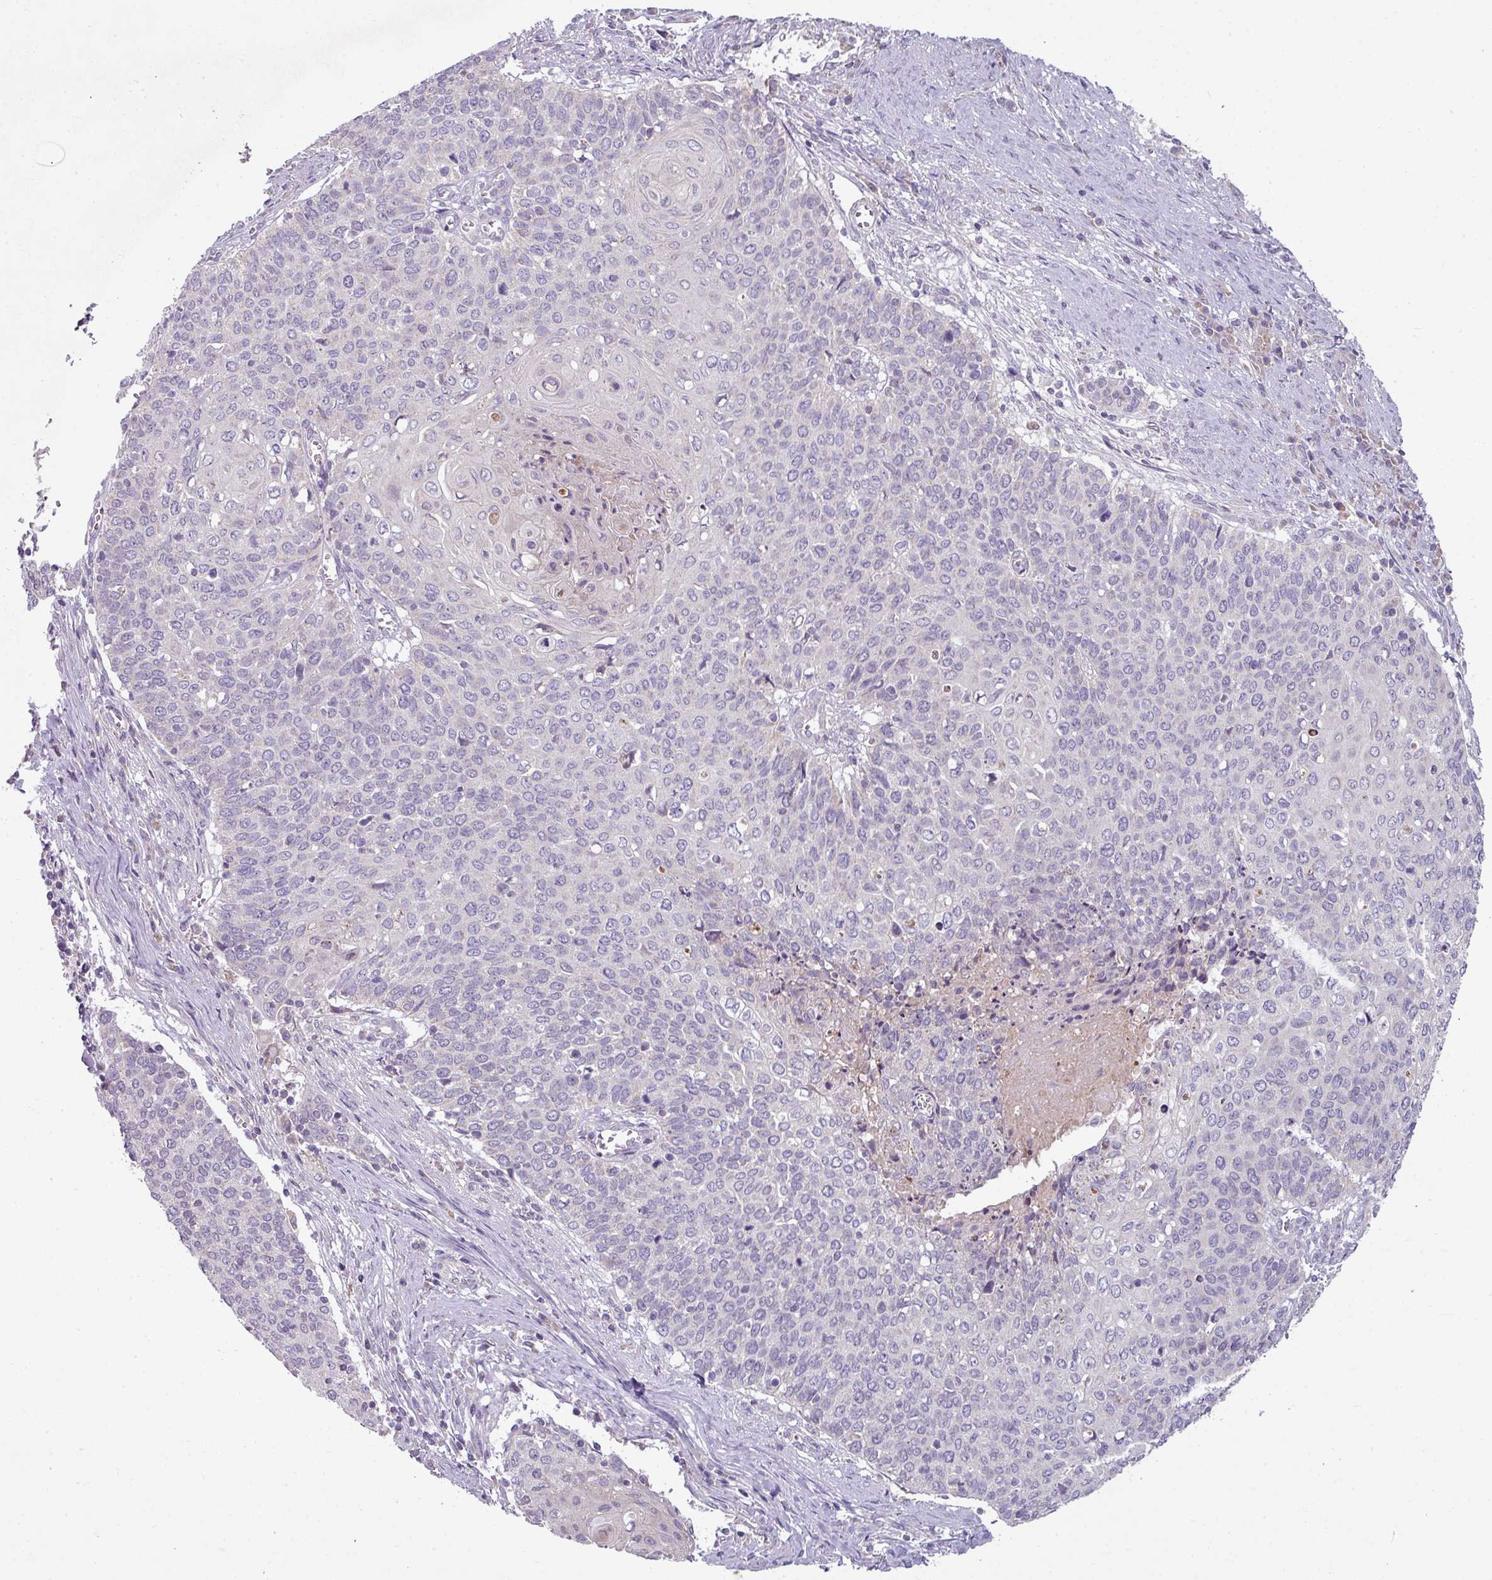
{"staining": {"intensity": "negative", "quantity": "none", "location": "none"}, "tissue": "cervical cancer", "cell_type": "Tumor cells", "image_type": "cancer", "snomed": [{"axis": "morphology", "description": "Squamous cell carcinoma, NOS"}, {"axis": "topography", "description": "Cervix"}], "caption": "An IHC image of cervical squamous cell carcinoma is shown. There is no staining in tumor cells of cervical squamous cell carcinoma.", "gene": "LRRC9", "patient": {"sex": "female", "age": 39}}